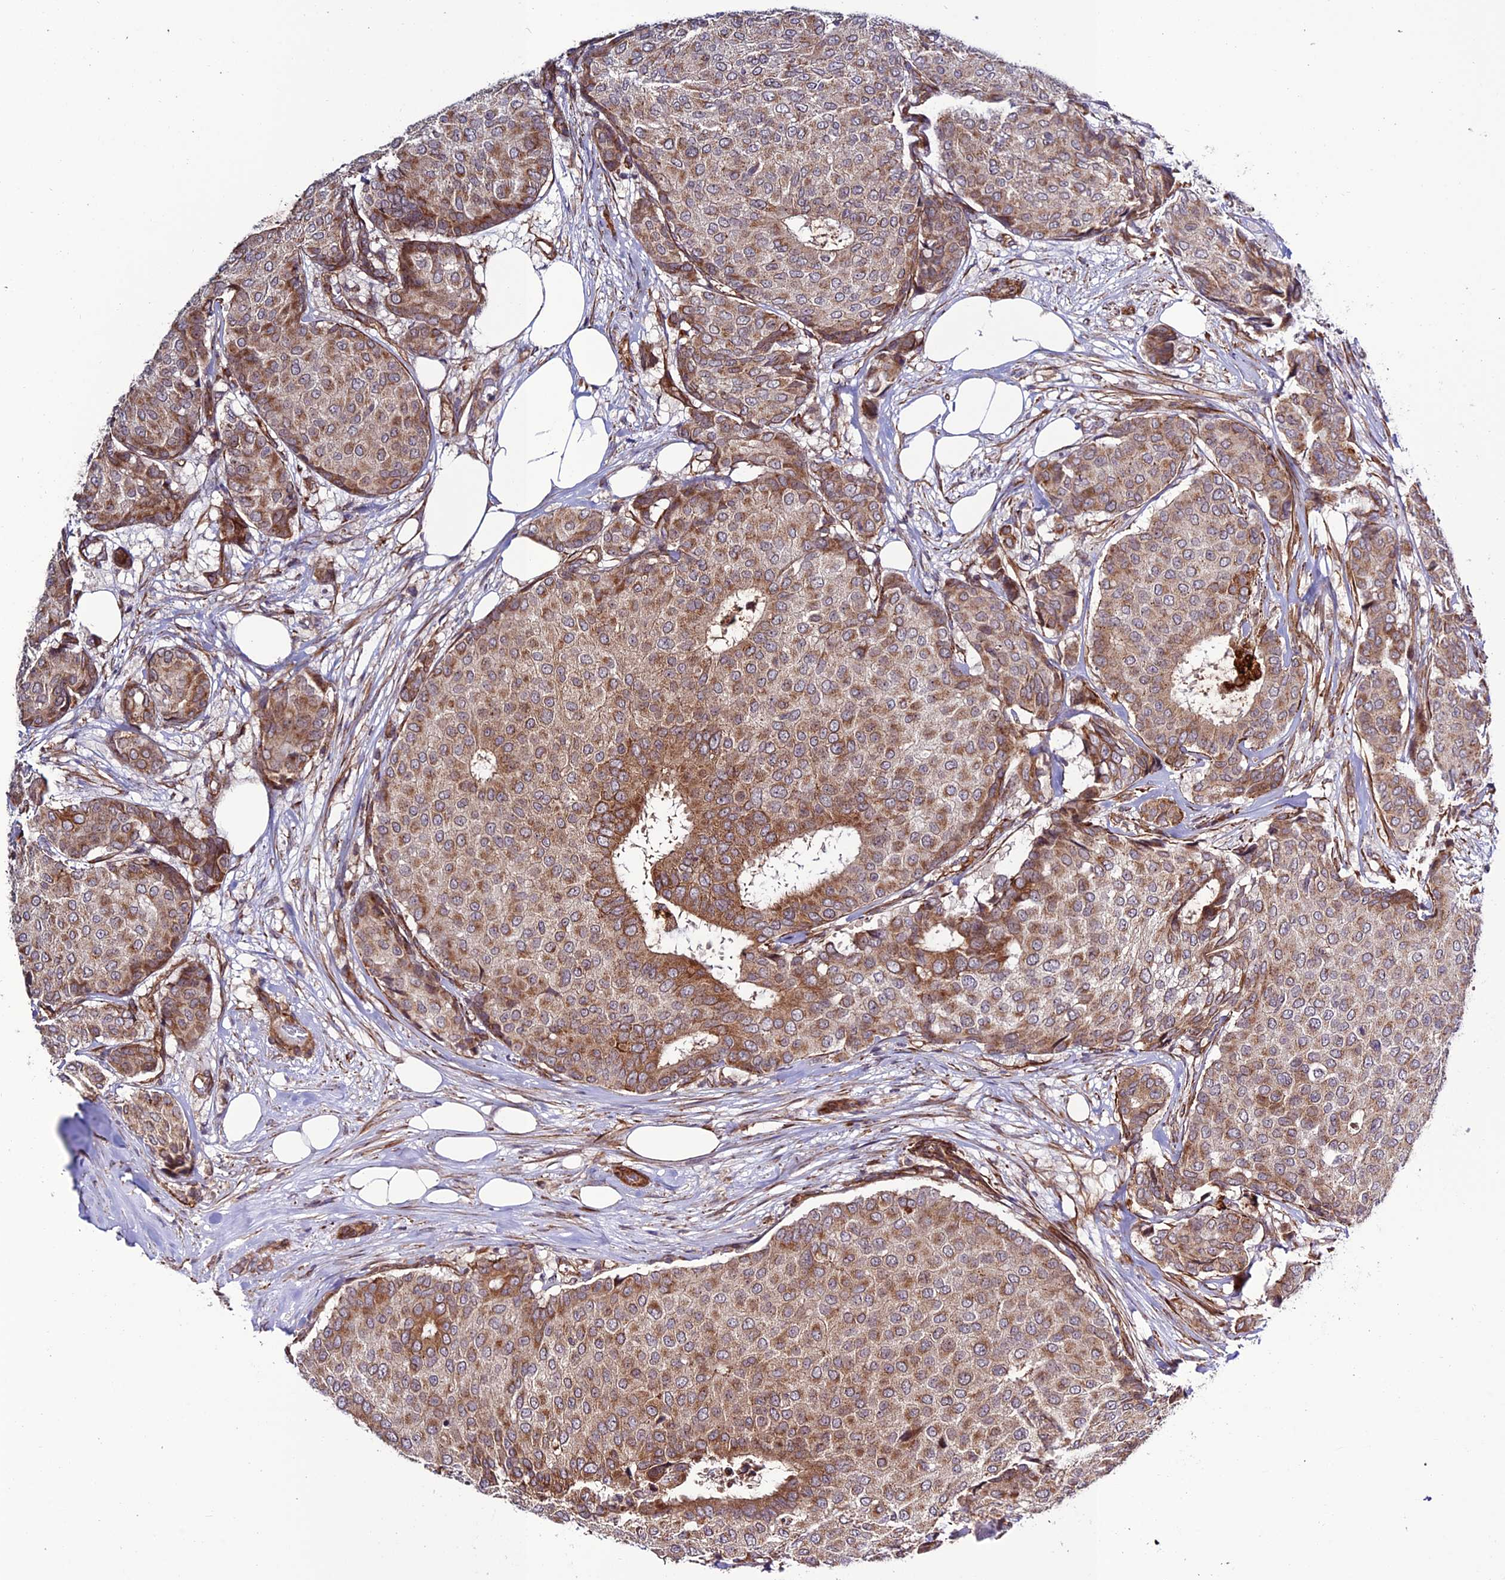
{"staining": {"intensity": "moderate", "quantity": "25%-75%", "location": "cytoplasmic/membranous"}, "tissue": "breast cancer", "cell_type": "Tumor cells", "image_type": "cancer", "snomed": [{"axis": "morphology", "description": "Duct carcinoma"}, {"axis": "topography", "description": "Breast"}], "caption": "Invasive ductal carcinoma (breast) stained with immunohistochemistry reveals moderate cytoplasmic/membranous staining in about 25%-75% of tumor cells.", "gene": "TNIP3", "patient": {"sex": "female", "age": 75}}